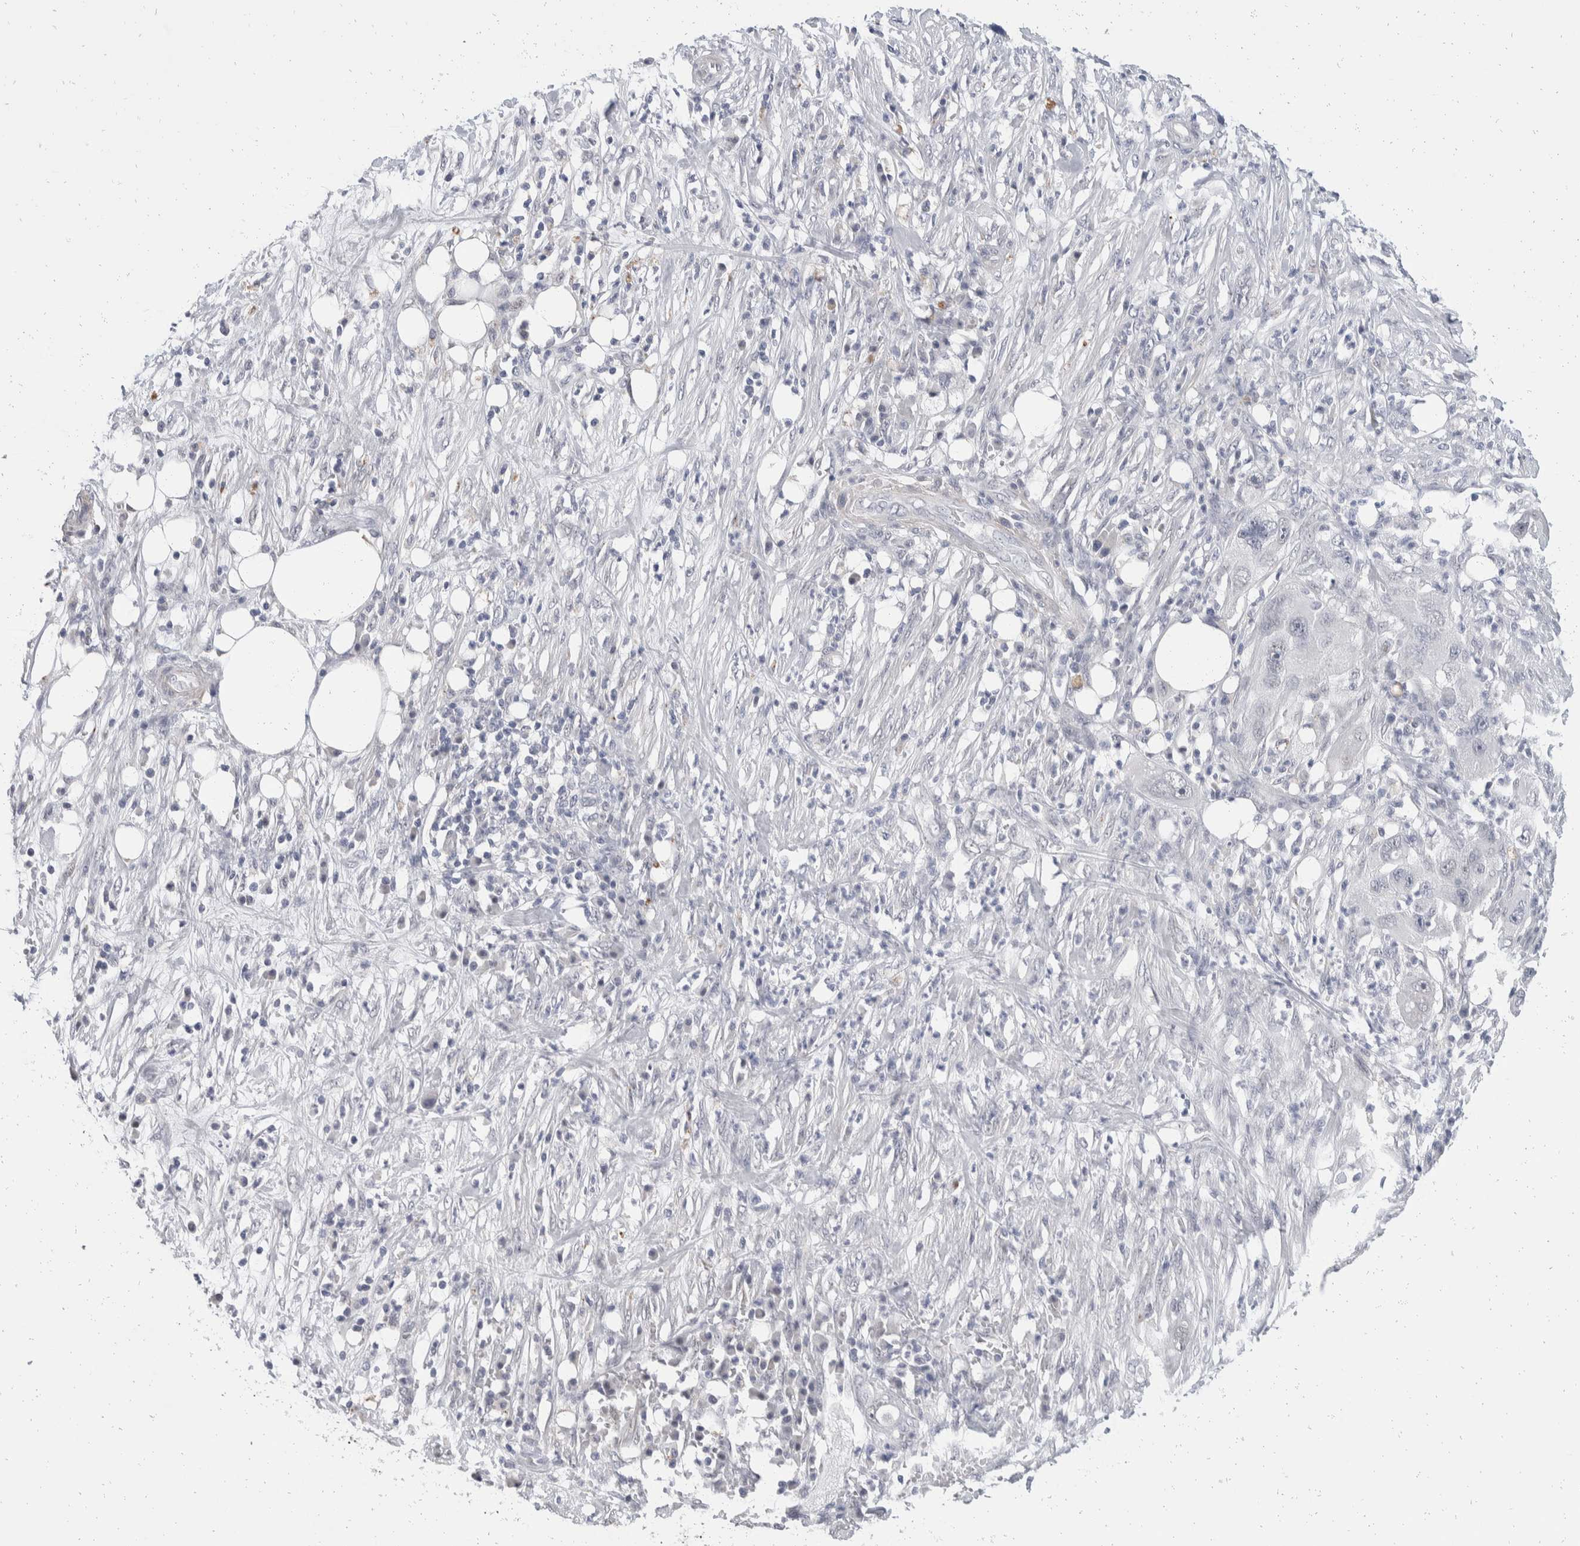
{"staining": {"intensity": "negative", "quantity": "none", "location": "none"}, "tissue": "pancreatic cancer", "cell_type": "Tumor cells", "image_type": "cancer", "snomed": [{"axis": "morphology", "description": "Adenocarcinoma, NOS"}, {"axis": "topography", "description": "Pancreas"}], "caption": "Micrograph shows no protein positivity in tumor cells of pancreatic adenocarcinoma tissue. The staining was performed using DAB (3,3'-diaminobenzidine) to visualize the protein expression in brown, while the nuclei were stained in blue with hematoxylin (Magnification: 20x).", "gene": "CATSPERD", "patient": {"sex": "female", "age": 78}}